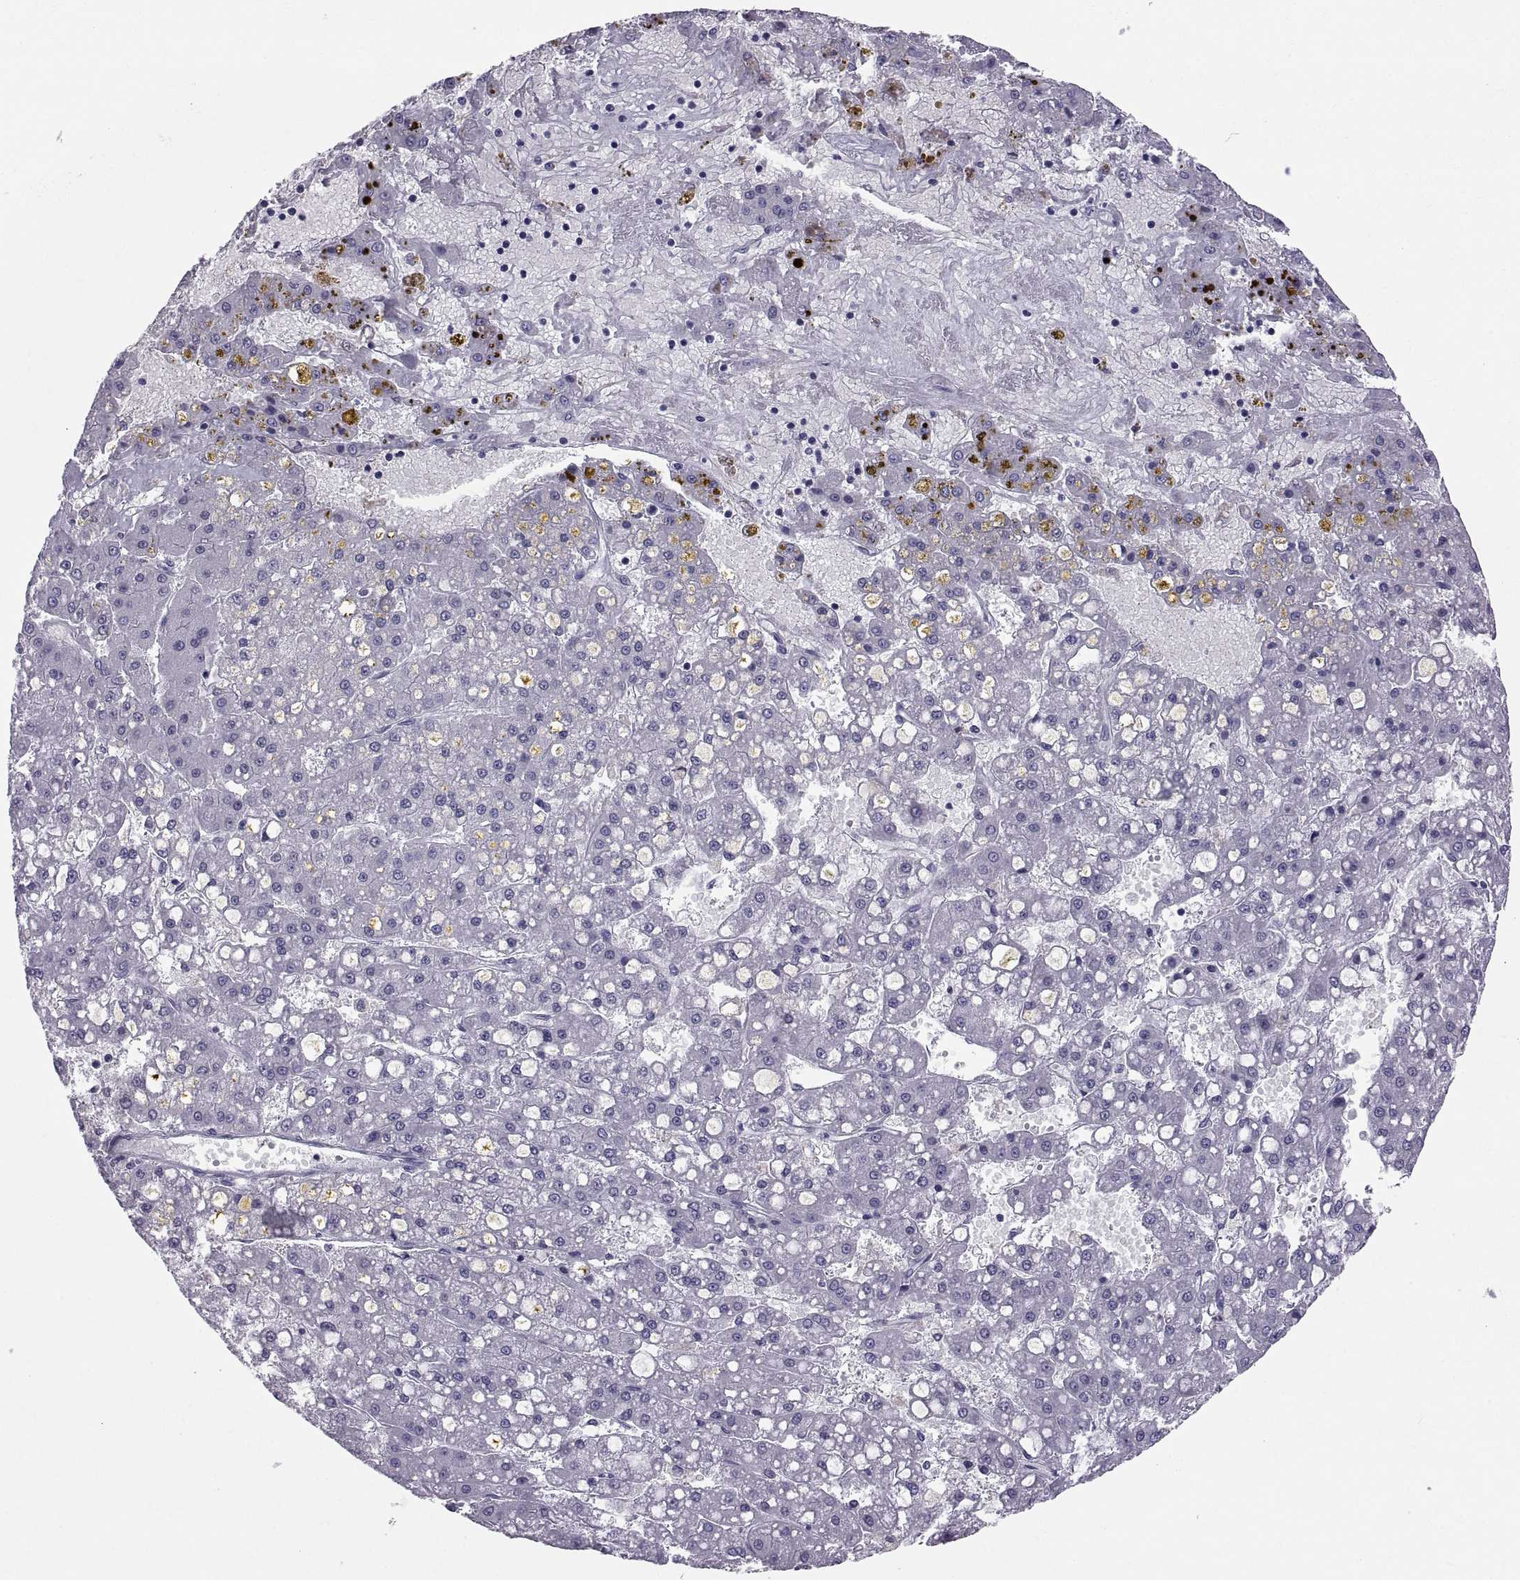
{"staining": {"intensity": "negative", "quantity": "none", "location": "none"}, "tissue": "liver cancer", "cell_type": "Tumor cells", "image_type": "cancer", "snomed": [{"axis": "morphology", "description": "Carcinoma, Hepatocellular, NOS"}, {"axis": "topography", "description": "Liver"}], "caption": "This is a image of immunohistochemistry staining of hepatocellular carcinoma (liver), which shows no positivity in tumor cells.", "gene": "CT47A10", "patient": {"sex": "male", "age": 67}}